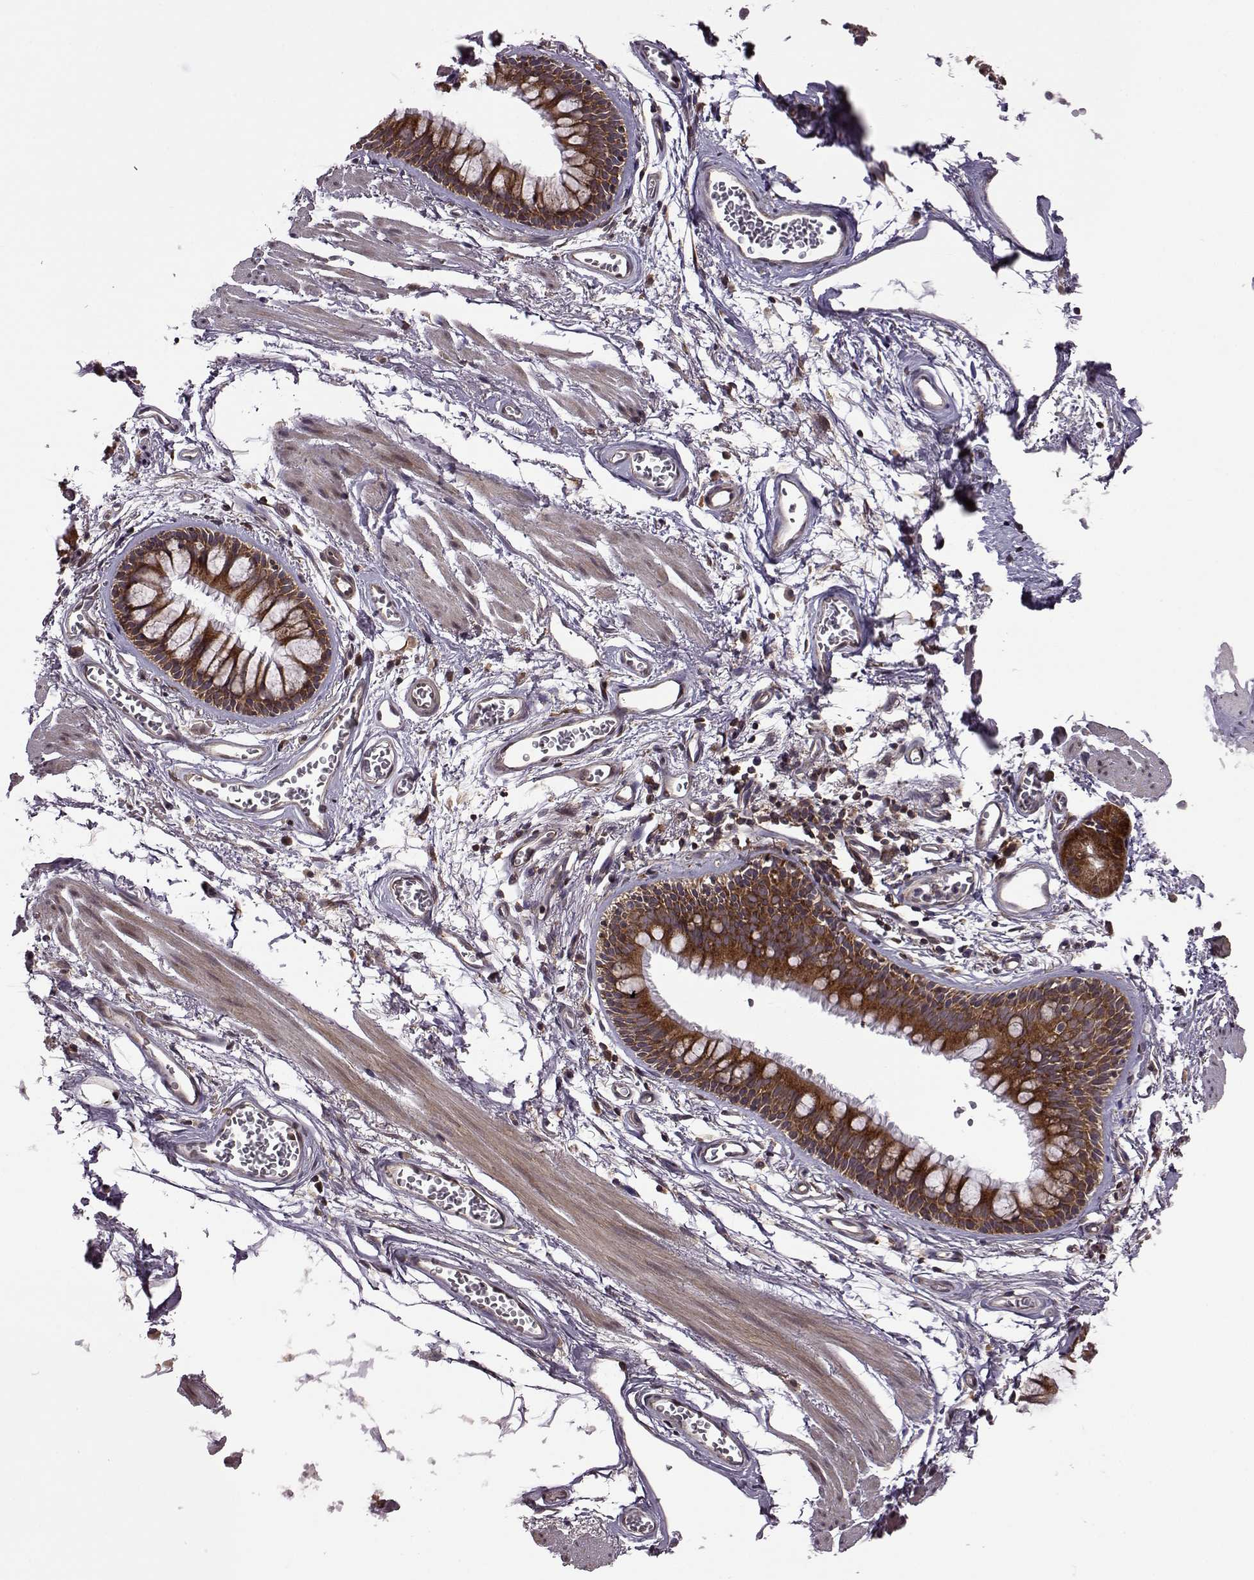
{"staining": {"intensity": "negative", "quantity": "none", "location": "none"}, "tissue": "adipose tissue", "cell_type": "Adipocytes", "image_type": "normal", "snomed": [{"axis": "morphology", "description": "Normal tissue, NOS"}, {"axis": "topography", "description": "Cartilage tissue"}, {"axis": "topography", "description": "Bronchus"}], "caption": "Immunohistochemical staining of unremarkable adipose tissue displays no significant staining in adipocytes. Nuclei are stained in blue.", "gene": "URI1", "patient": {"sex": "female", "age": 79}}